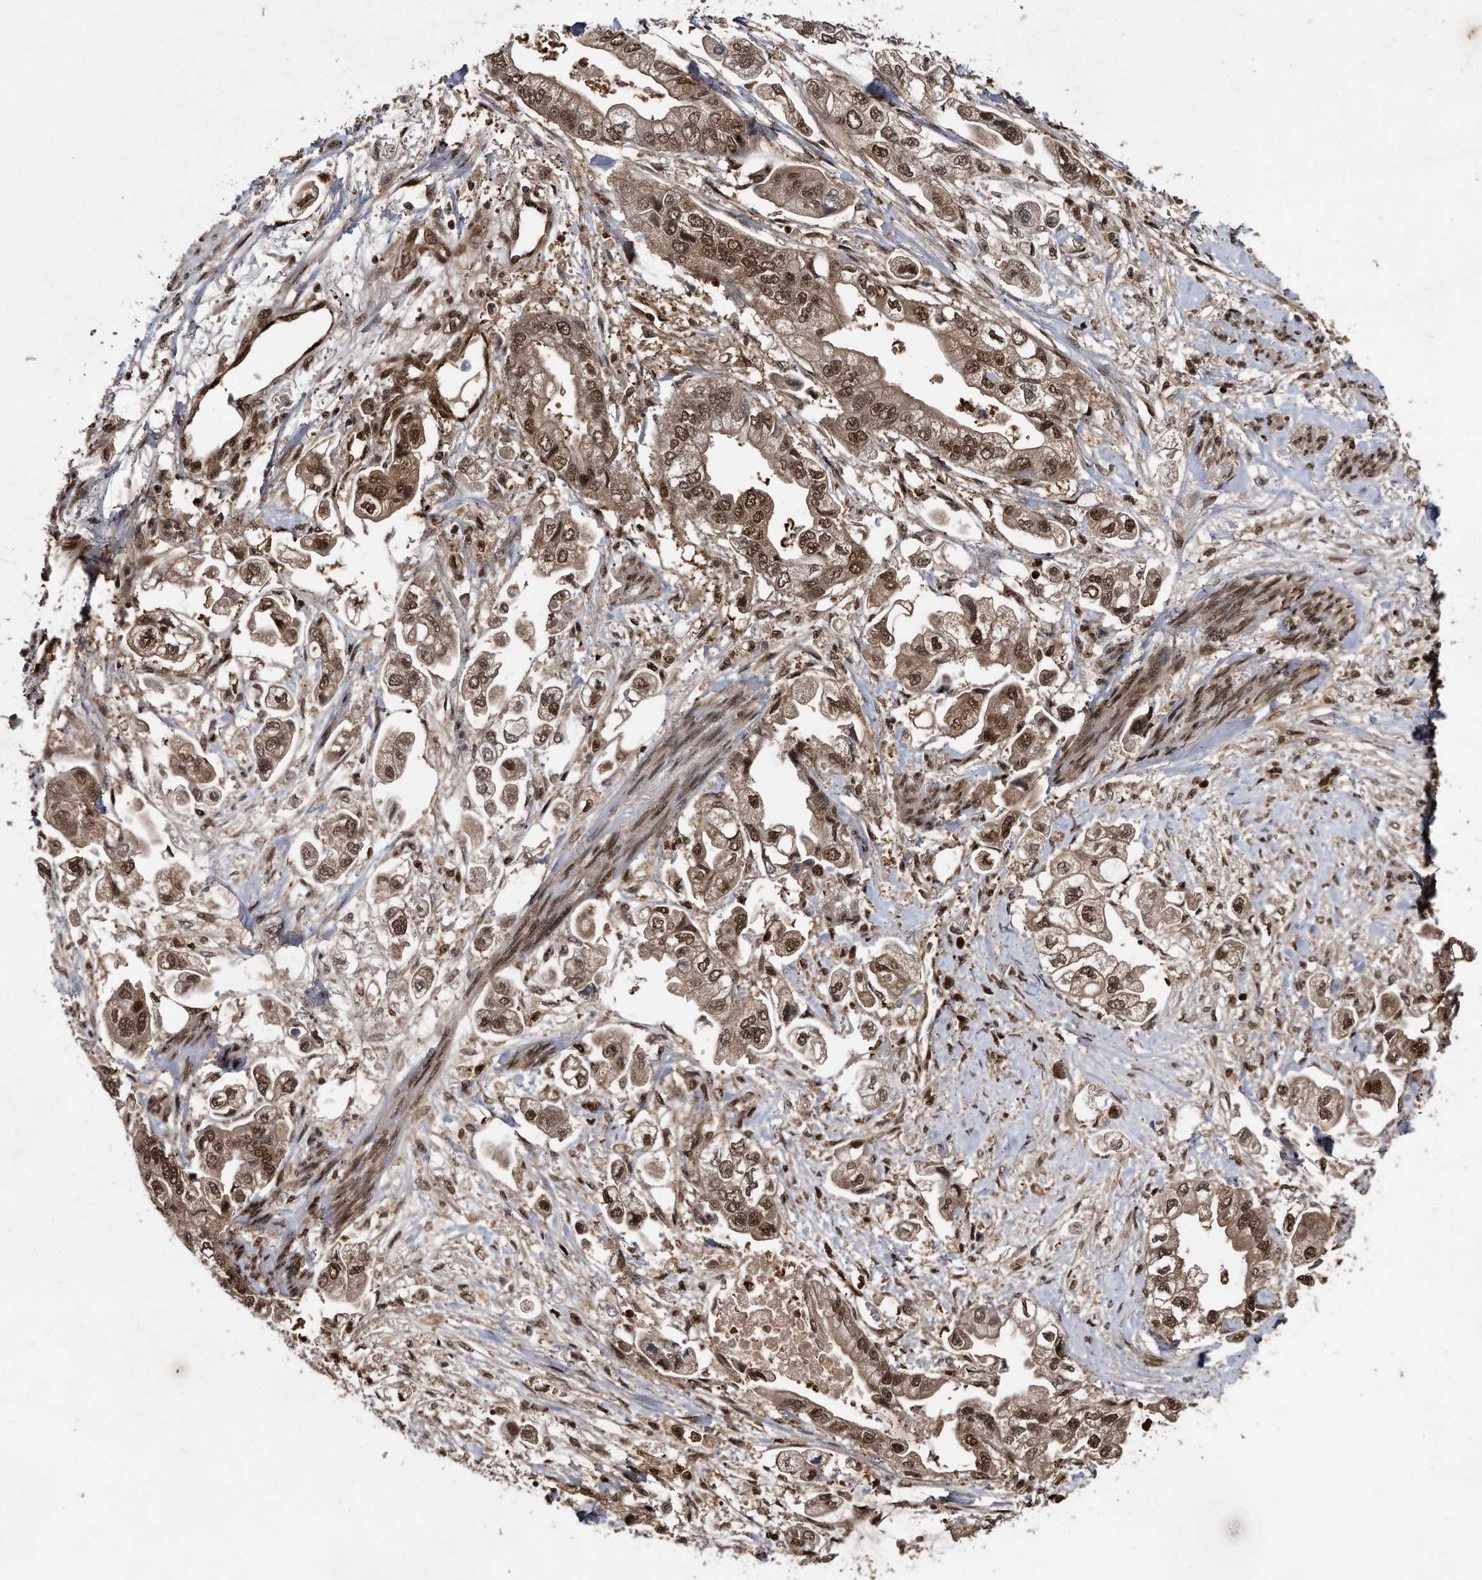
{"staining": {"intensity": "moderate", "quantity": ">75%", "location": "cytoplasmic/membranous,nuclear"}, "tissue": "stomach cancer", "cell_type": "Tumor cells", "image_type": "cancer", "snomed": [{"axis": "morphology", "description": "Adenocarcinoma, NOS"}, {"axis": "topography", "description": "Stomach"}], "caption": "Human stomach cancer (adenocarcinoma) stained with a brown dye displays moderate cytoplasmic/membranous and nuclear positive expression in about >75% of tumor cells.", "gene": "RAD23B", "patient": {"sex": "male", "age": 62}}